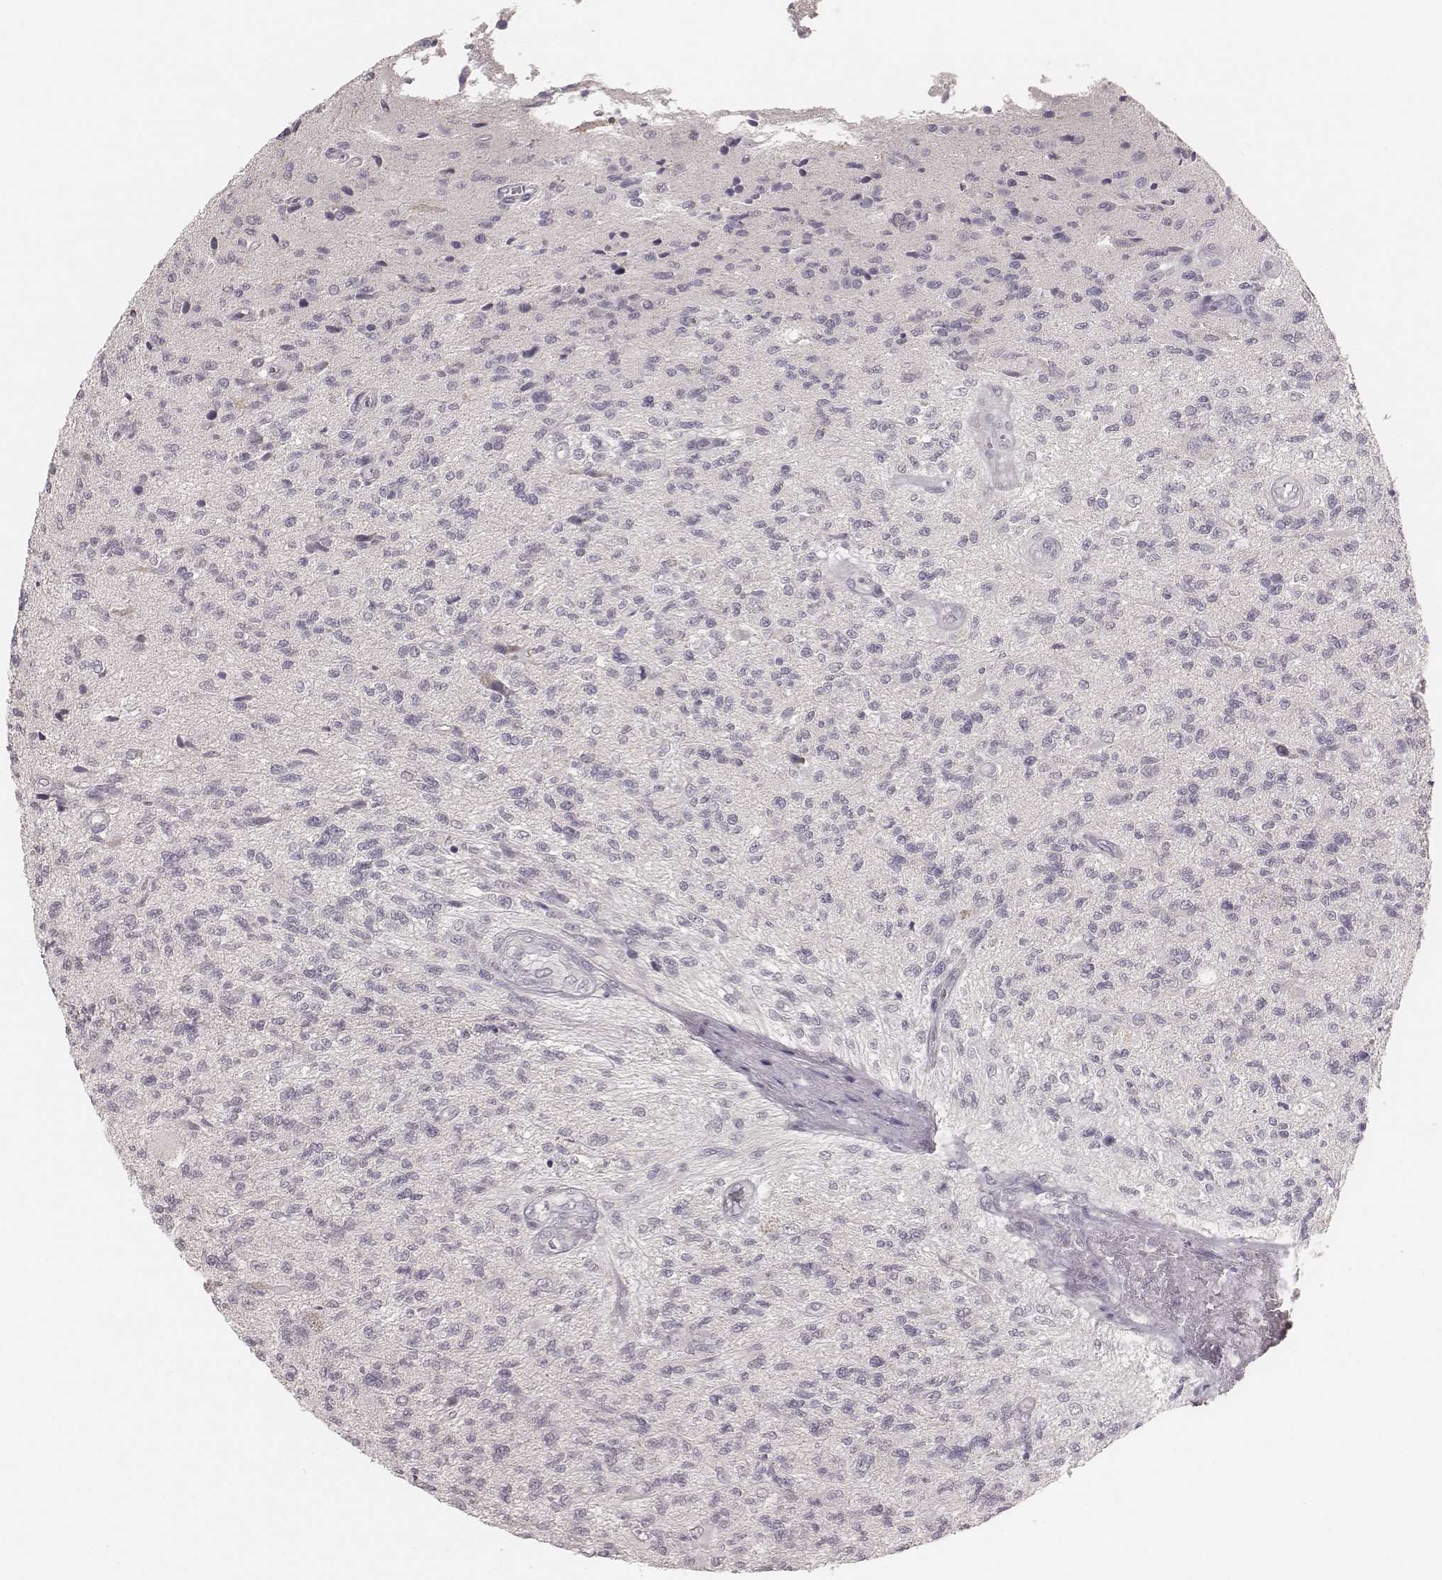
{"staining": {"intensity": "negative", "quantity": "none", "location": "none"}, "tissue": "glioma", "cell_type": "Tumor cells", "image_type": "cancer", "snomed": [{"axis": "morphology", "description": "Glioma, malignant, High grade"}, {"axis": "topography", "description": "Brain"}], "caption": "Tumor cells show no significant expression in malignant glioma (high-grade).", "gene": "LY6K", "patient": {"sex": "male", "age": 56}}